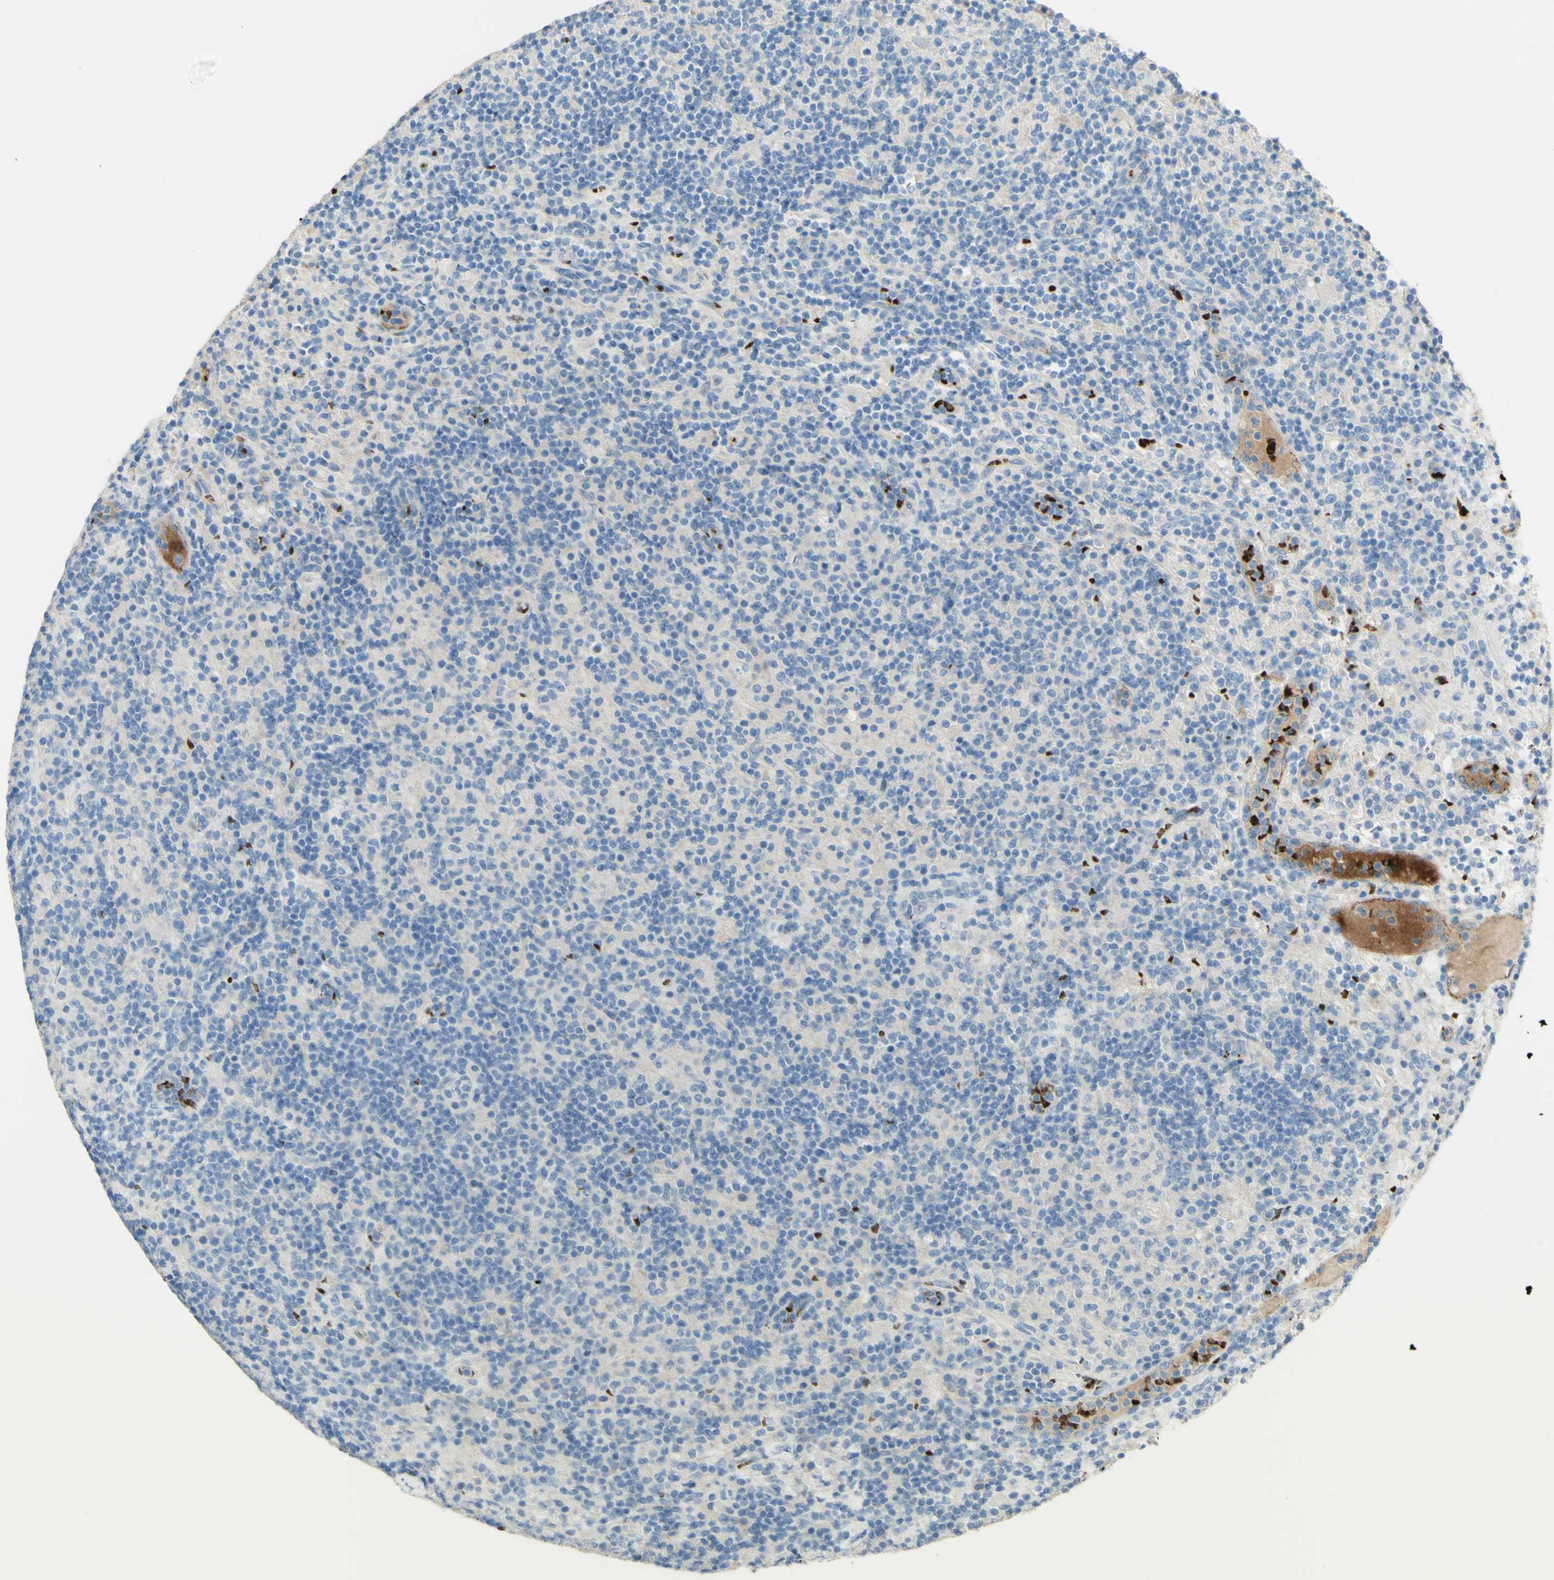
{"staining": {"intensity": "negative", "quantity": "none", "location": "none"}, "tissue": "lymphoma", "cell_type": "Tumor cells", "image_type": "cancer", "snomed": [{"axis": "morphology", "description": "Hodgkin's disease, NOS"}, {"axis": "topography", "description": "Lymph node"}], "caption": "Immunohistochemistry histopathology image of lymphoma stained for a protein (brown), which exhibits no positivity in tumor cells.", "gene": "GAN", "patient": {"sex": "male", "age": 70}}